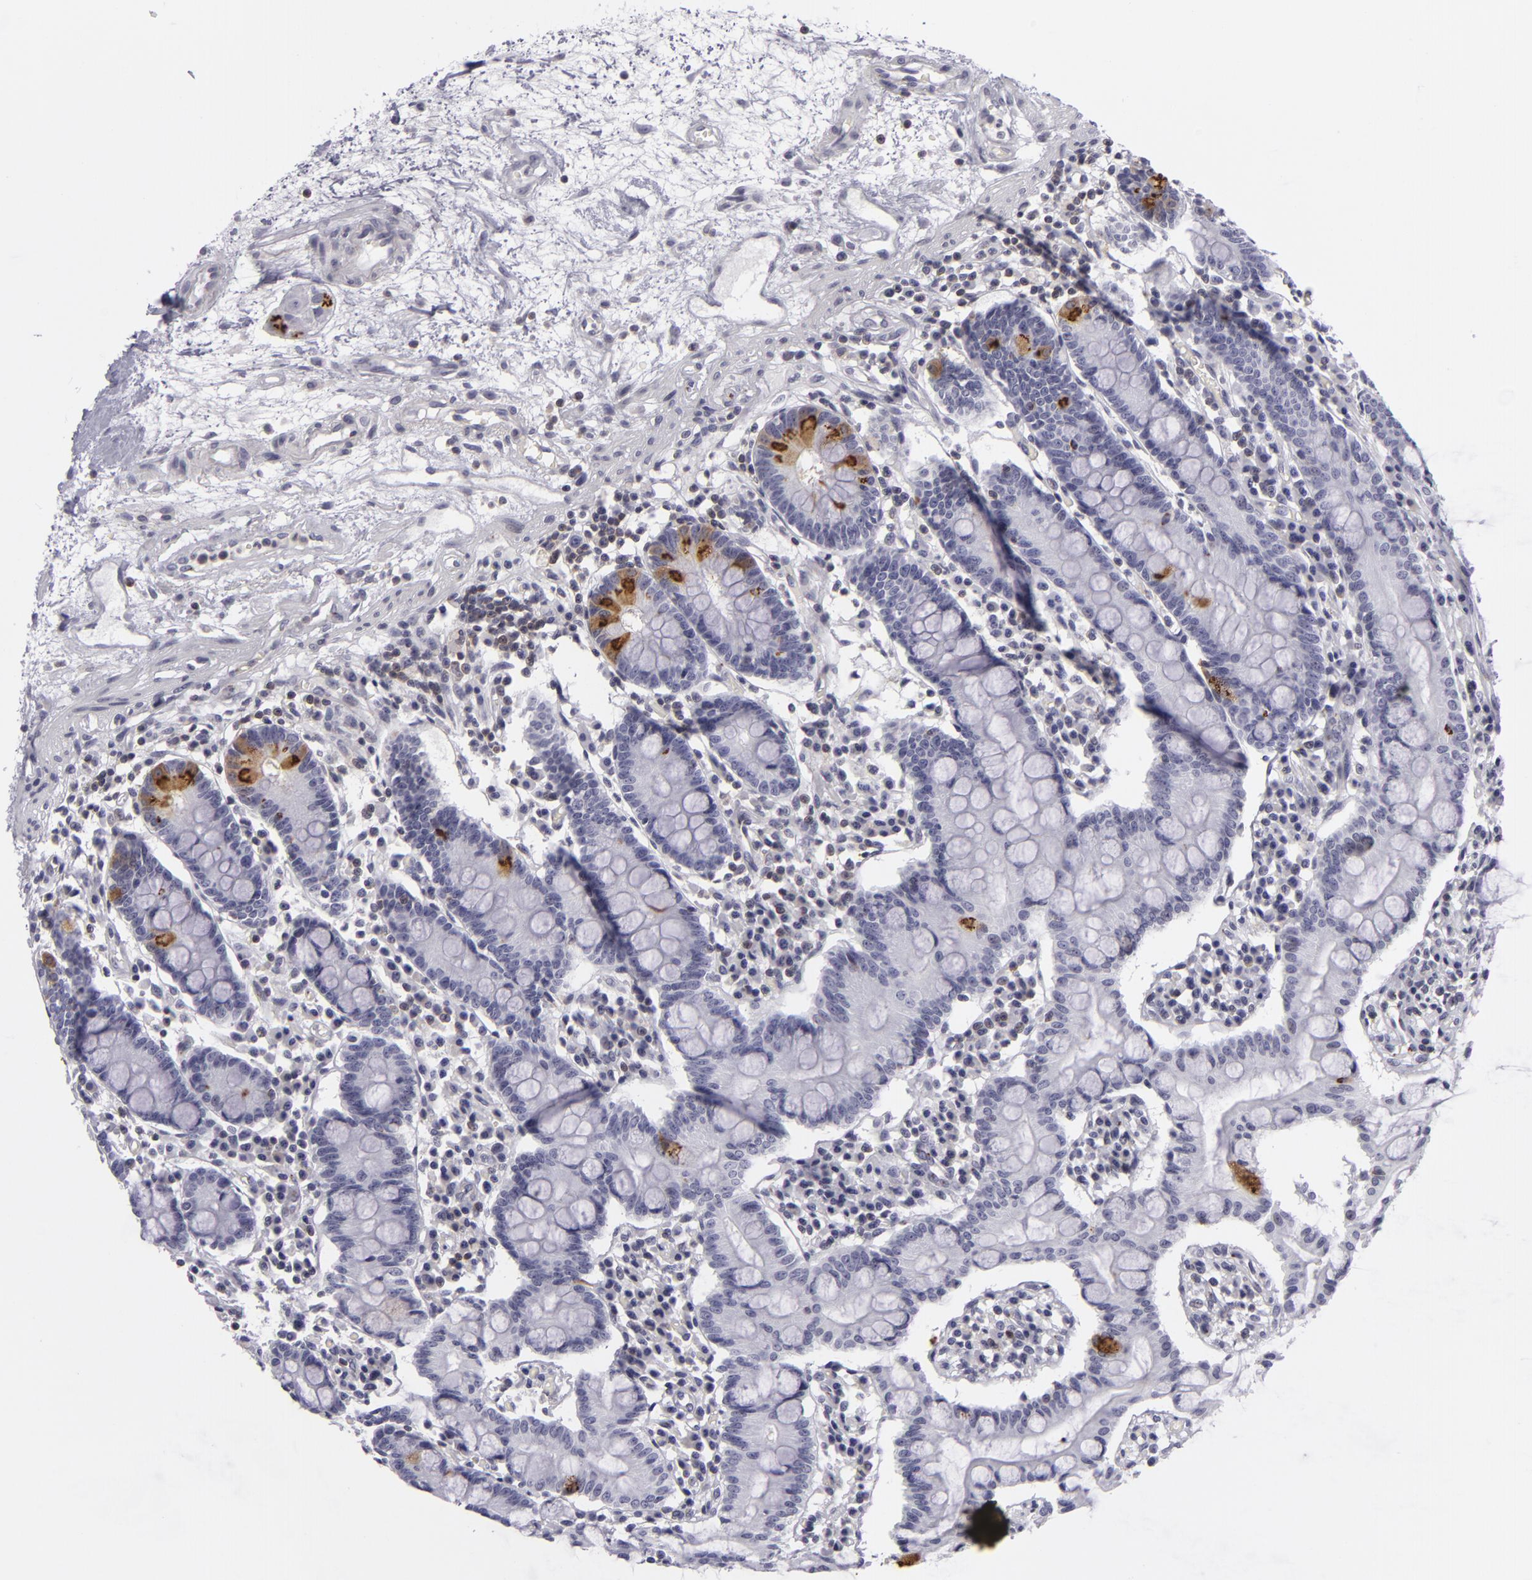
{"staining": {"intensity": "strong", "quantity": "<25%", "location": "cytoplasmic/membranous"}, "tissue": "small intestine", "cell_type": "Glandular cells", "image_type": "normal", "snomed": [{"axis": "morphology", "description": "Normal tissue, NOS"}, {"axis": "topography", "description": "Small intestine"}], "caption": "The photomicrograph demonstrates staining of normal small intestine, revealing strong cytoplasmic/membranous protein expression (brown color) within glandular cells.", "gene": "KCNAB2", "patient": {"sex": "female", "age": 51}}